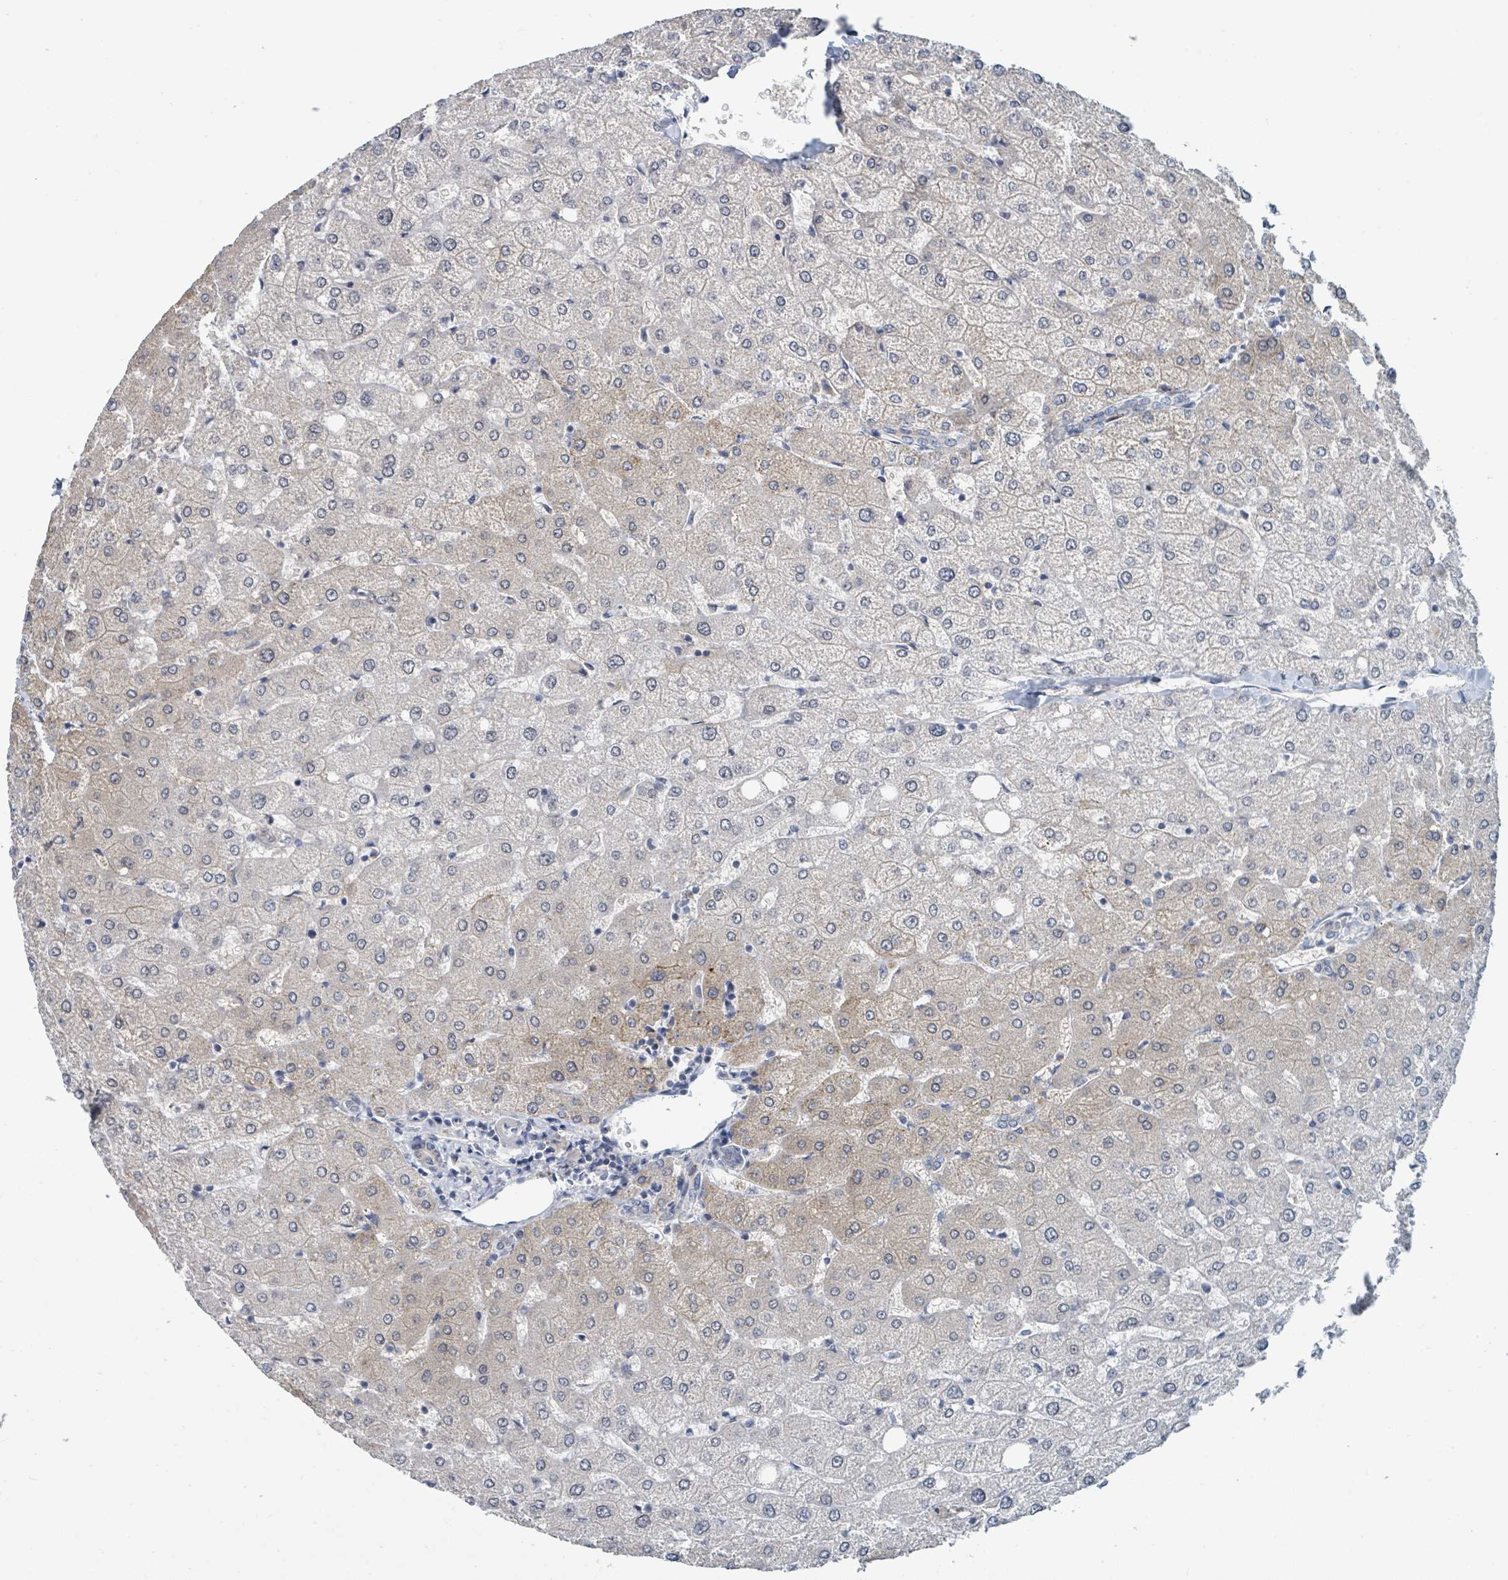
{"staining": {"intensity": "negative", "quantity": "none", "location": "none"}, "tissue": "liver", "cell_type": "Cholangiocytes", "image_type": "normal", "snomed": [{"axis": "morphology", "description": "Normal tissue, NOS"}, {"axis": "topography", "description": "Liver"}], "caption": "Immunohistochemistry (IHC) micrograph of normal liver stained for a protein (brown), which exhibits no positivity in cholangiocytes.", "gene": "ANKRD55", "patient": {"sex": "female", "age": 54}}